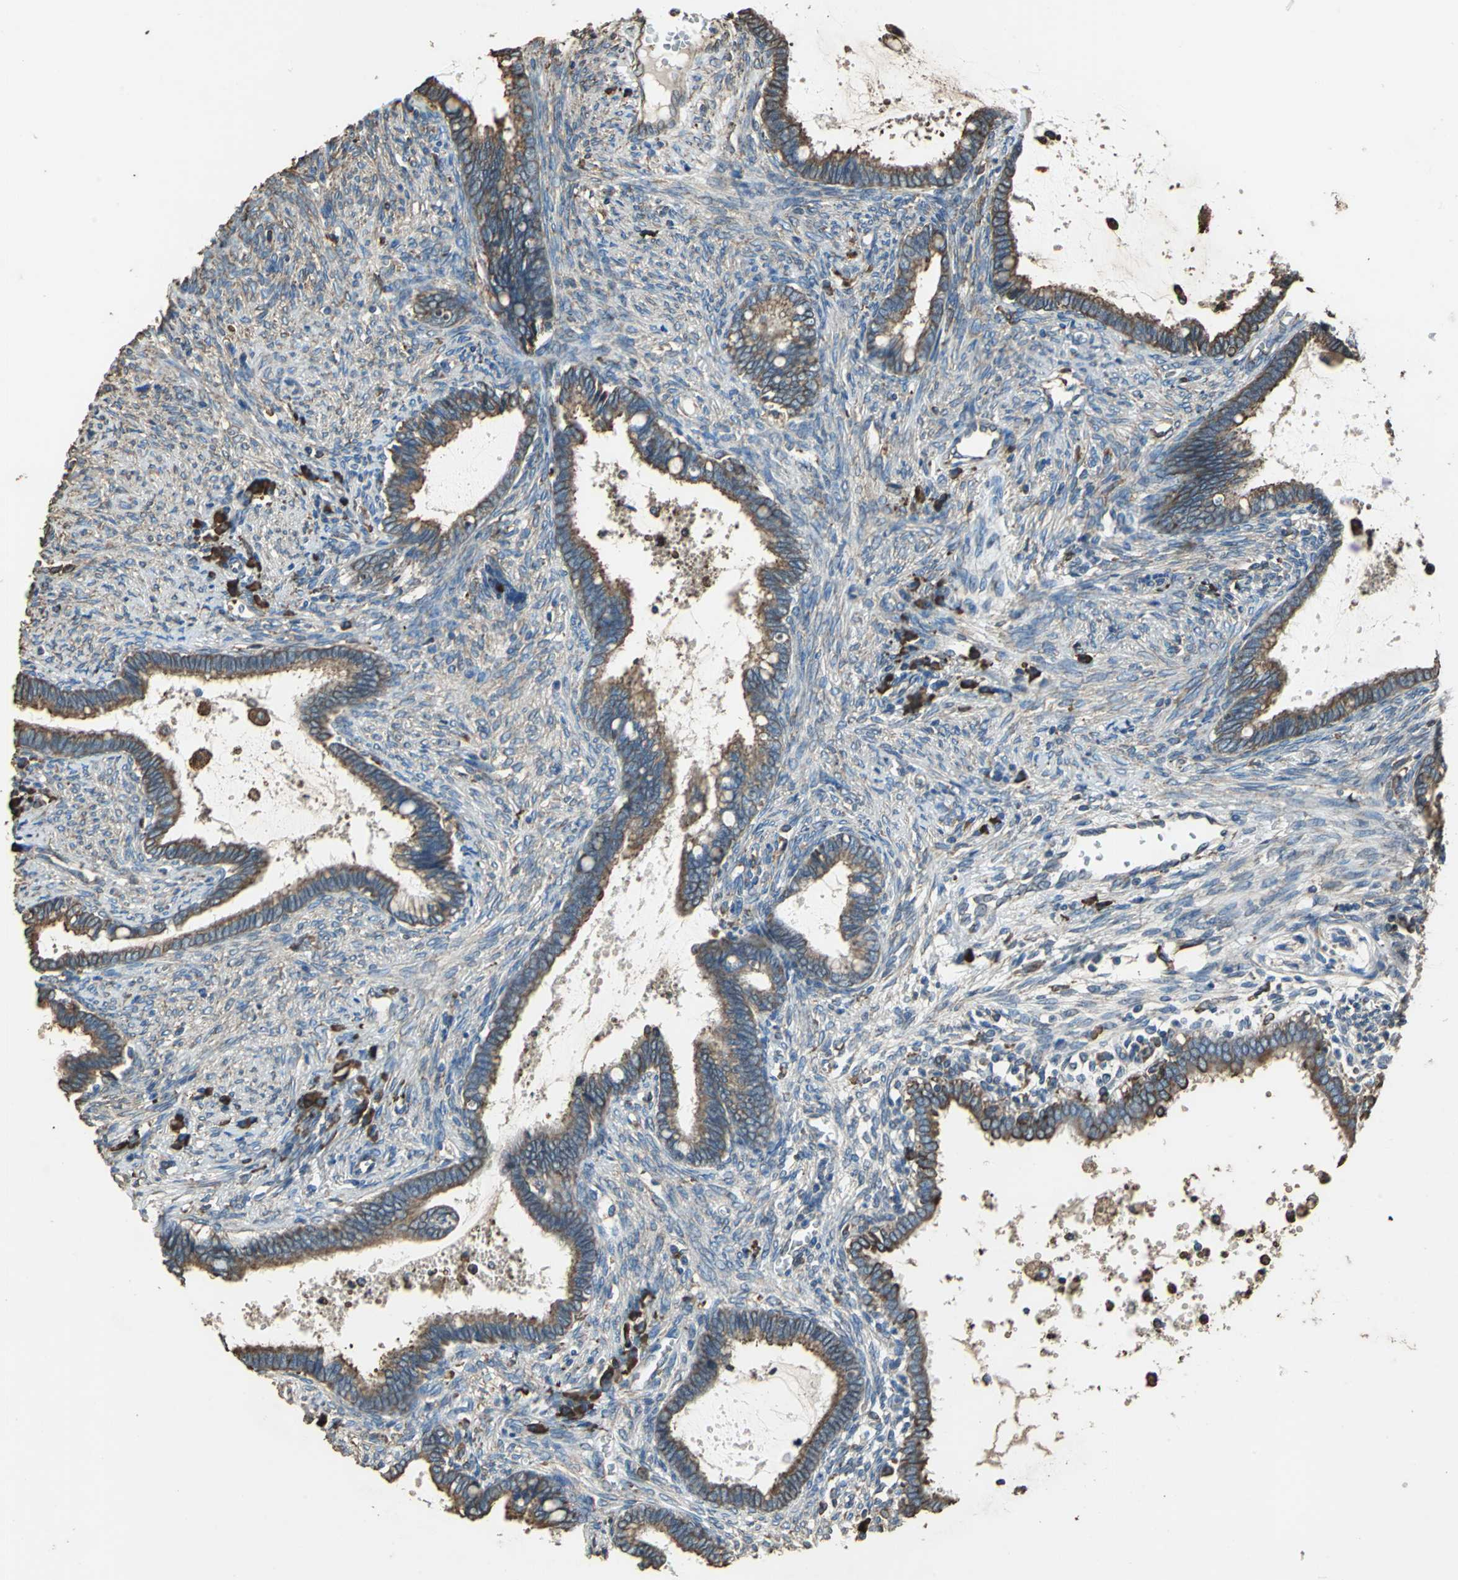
{"staining": {"intensity": "strong", "quantity": ">75%", "location": "cytoplasmic/membranous"}, "tissue": "cervical cancer", "cell_type": "Tumor cells", "image_type": "cancer", "snomed": [{"axis": "morphology", "description": "Adenocarcinoma, NOS"}, {"axis": "topography", "description": "Cervix"}], "caption": "Cervical adenocarcinoma stained with IHC demonstrates strong cytoplasmic/membranous staining in approximately >75% of tumor cells.", "gene": "GPANK1", "patient": {"sex": "female", "age": 44}}